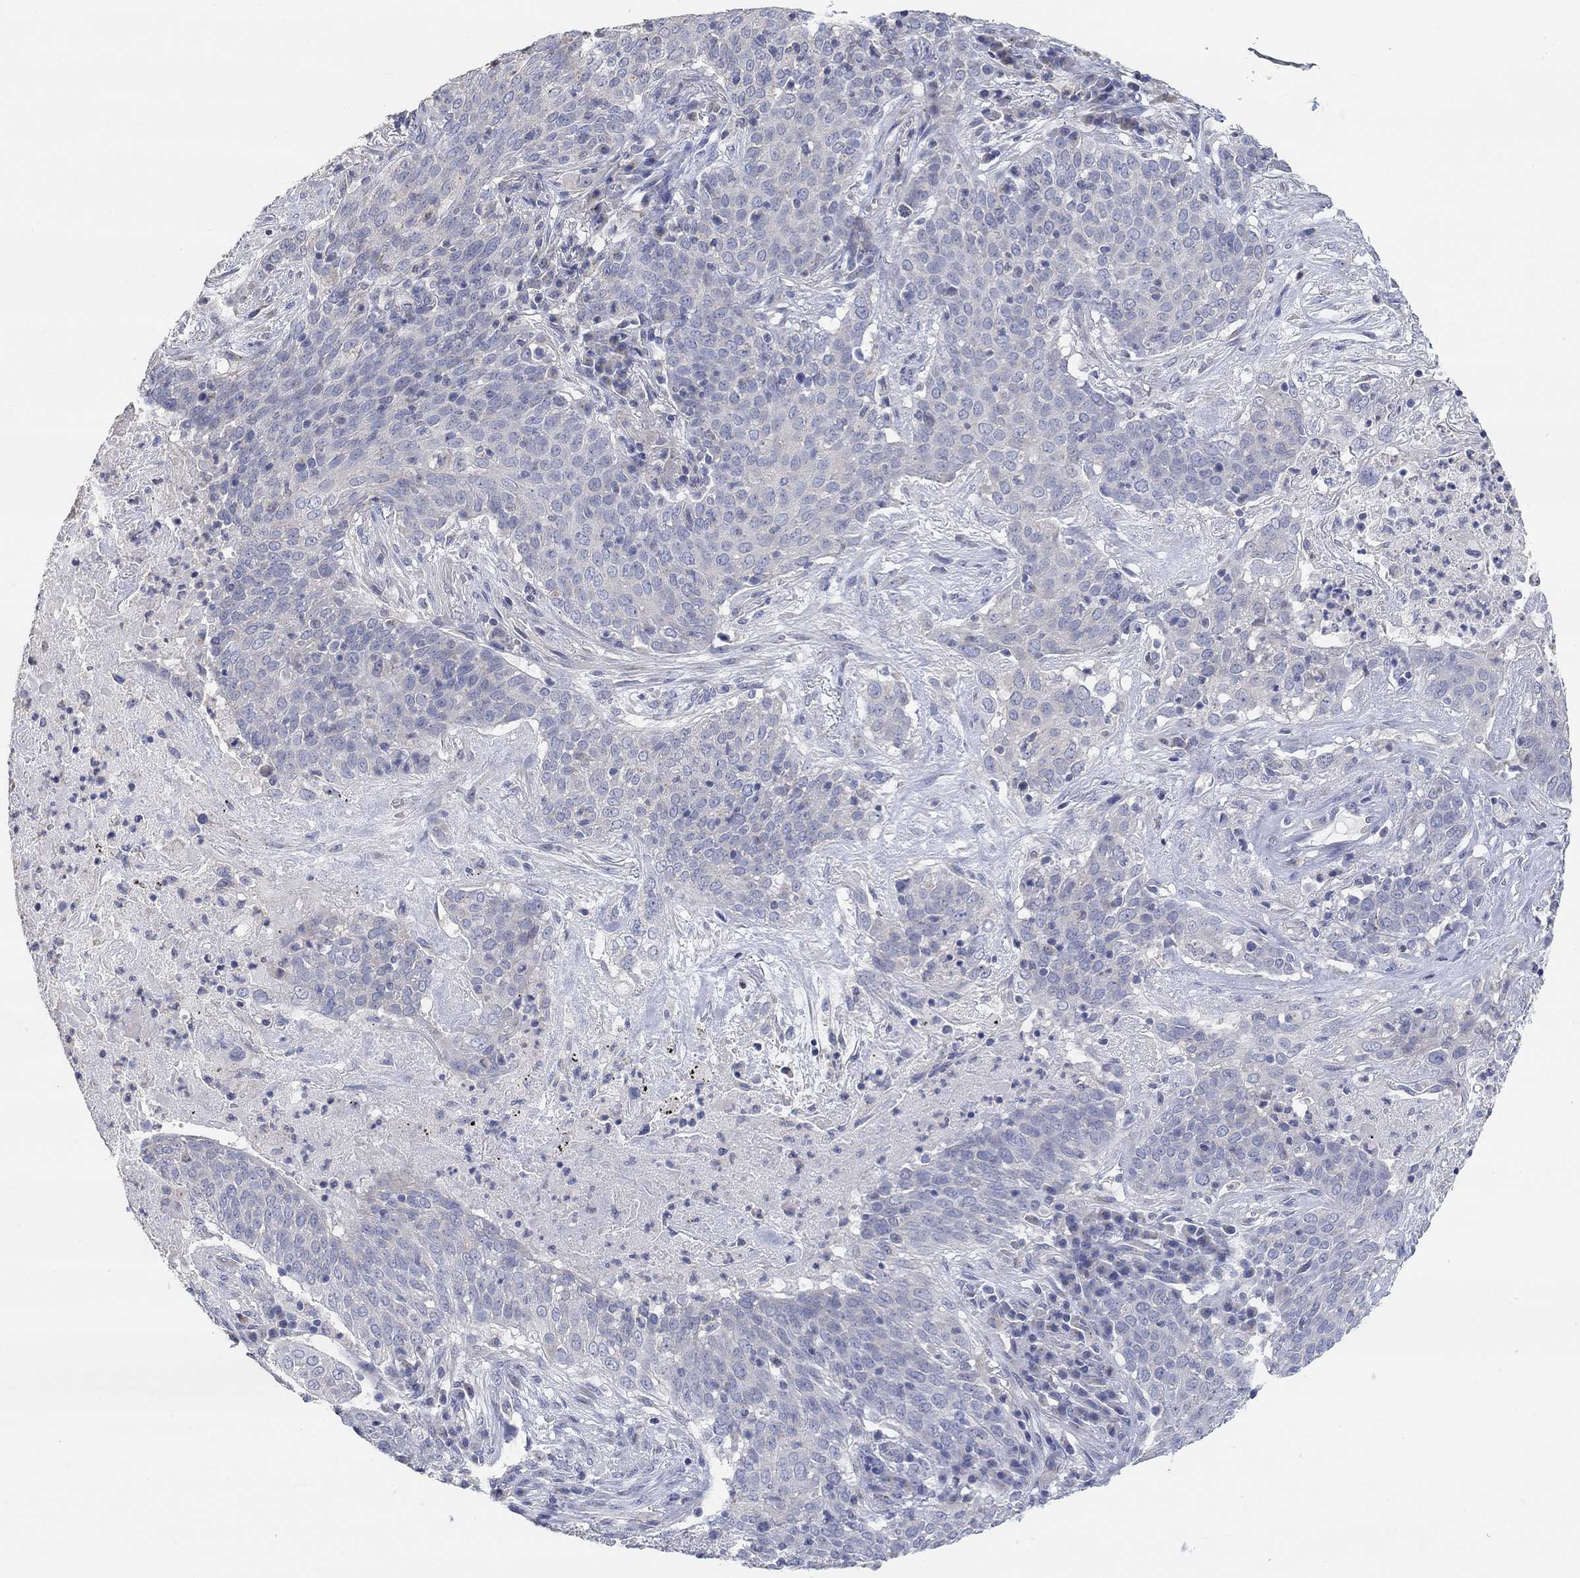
{"staining": {"intensity": "negative", "quantity": "none", "location": "none"}, "tissue": "lung cancer", "cell_type": "Tumor cells", "image_type": "cancer", "snomed": [{"axis": "morphology", "description": "Squamous cell carcinoma, NOS"}, {"axis": "topography", "description": "Lung"}], "caption": "An immunohistochemistry (IHC) micrograph of lung squamous cell carcinoma is shown. There is no staining in tumor cells of lung squamous cell carcinoma. (Immunohistochemistry, brightfield microscopy, high magnification).", "gene": "NLRP14", "patient": {"sex": "male", "age": 82}}